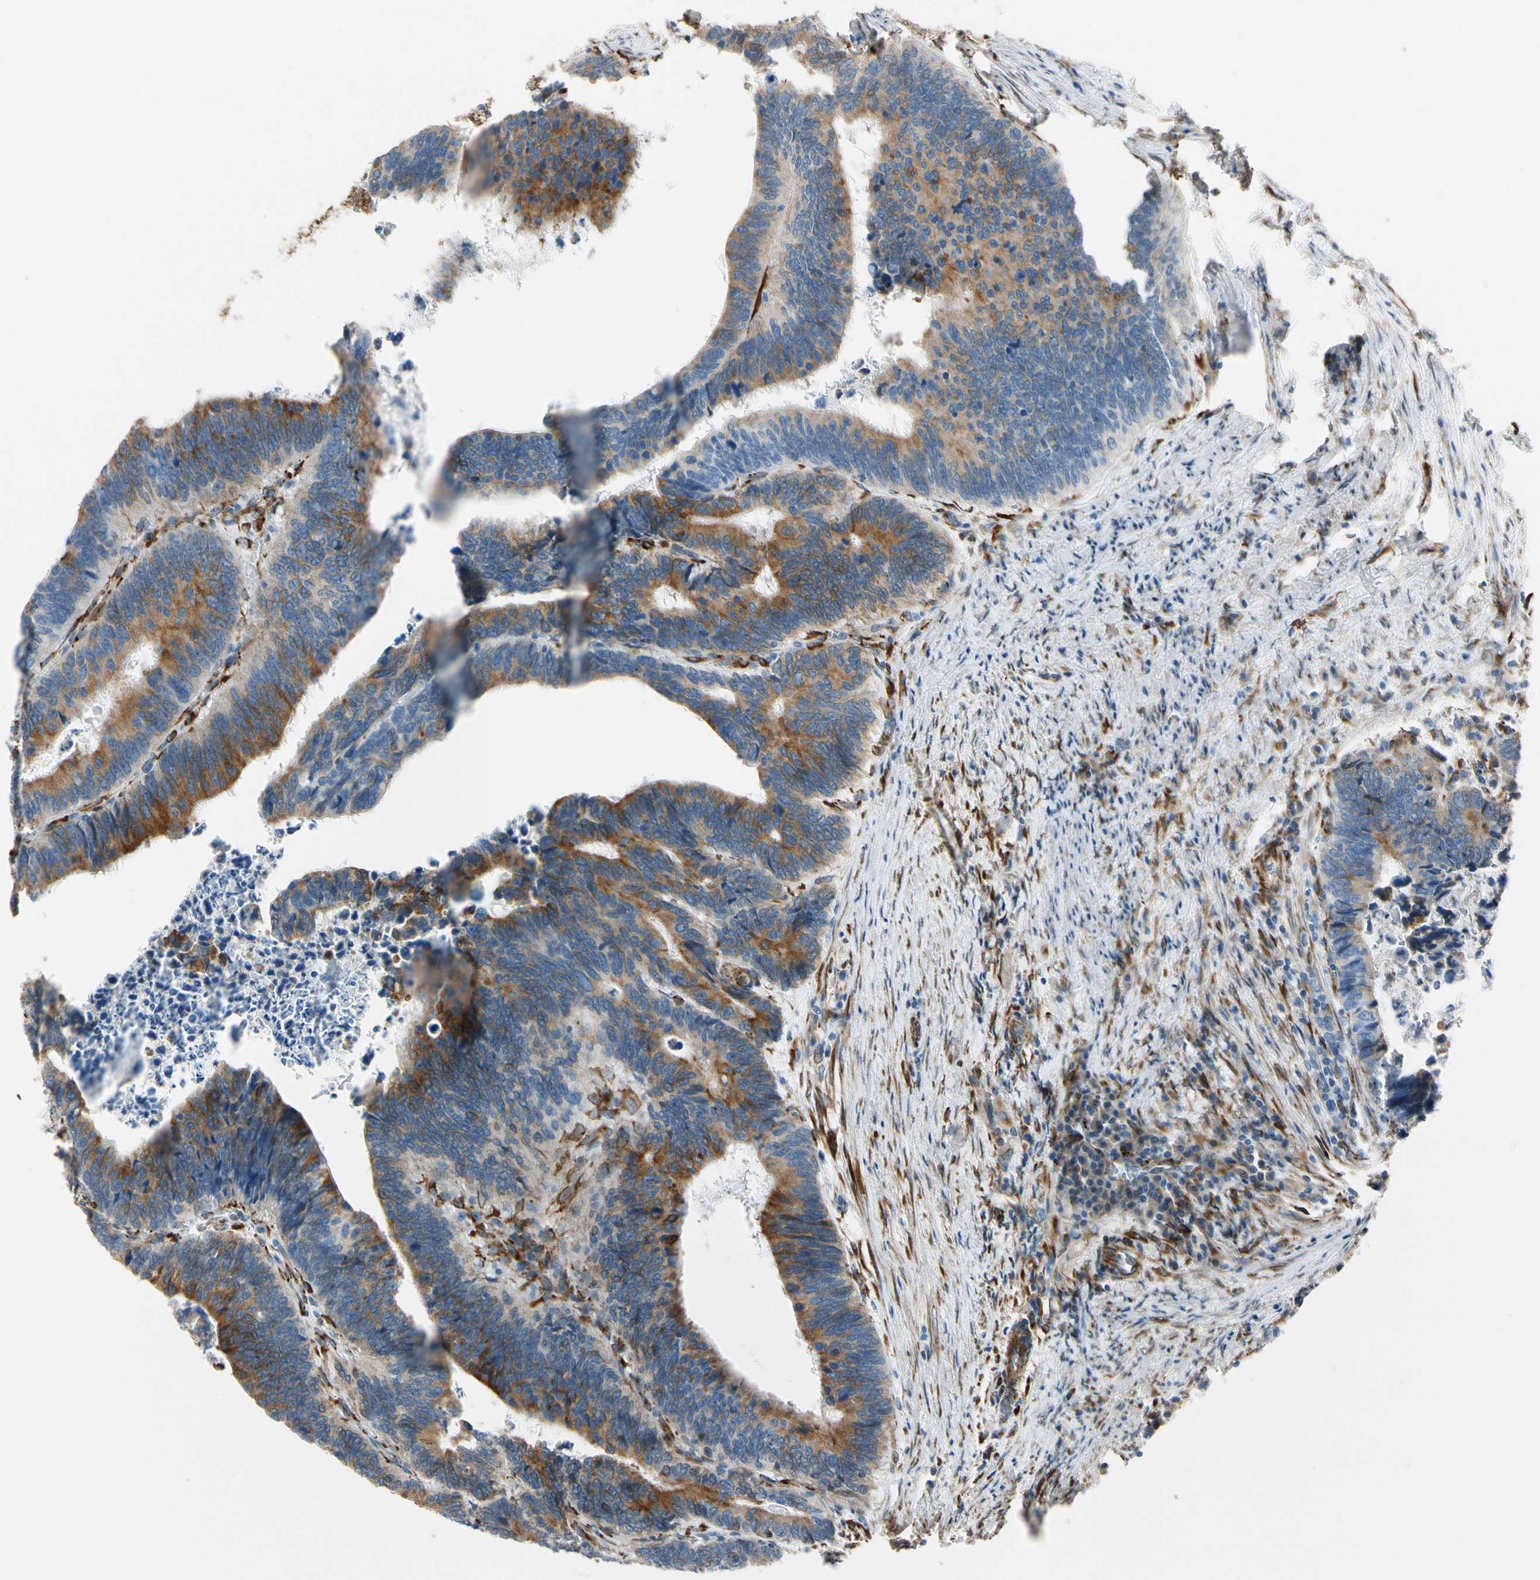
{"staining": {"intensity": "strong", "quantity": ">75%", "location": "cytoplasmic/membranous"}, "tissue": "colorectal cancer", "cell_type": "Tumor cells", "image_type": "cancer", "snomed": [{"axis": "morphology", "description": "Adenocarcinoma, NOS"}, {"axis": "topography", "description": "Colon"}], "caption": "Protein expression analysis of colorectal cancer (adenocarcinoma) reveals strong cytoplasmic/membranous positivity in approximately >75% of tumor cells. (Stains: DAB in brown, nuclei in blue, Microscopy: brightfield microscopy at high magnification).", "gene": "FKBP7", "patient": {"sex": "male", "age": 72}}